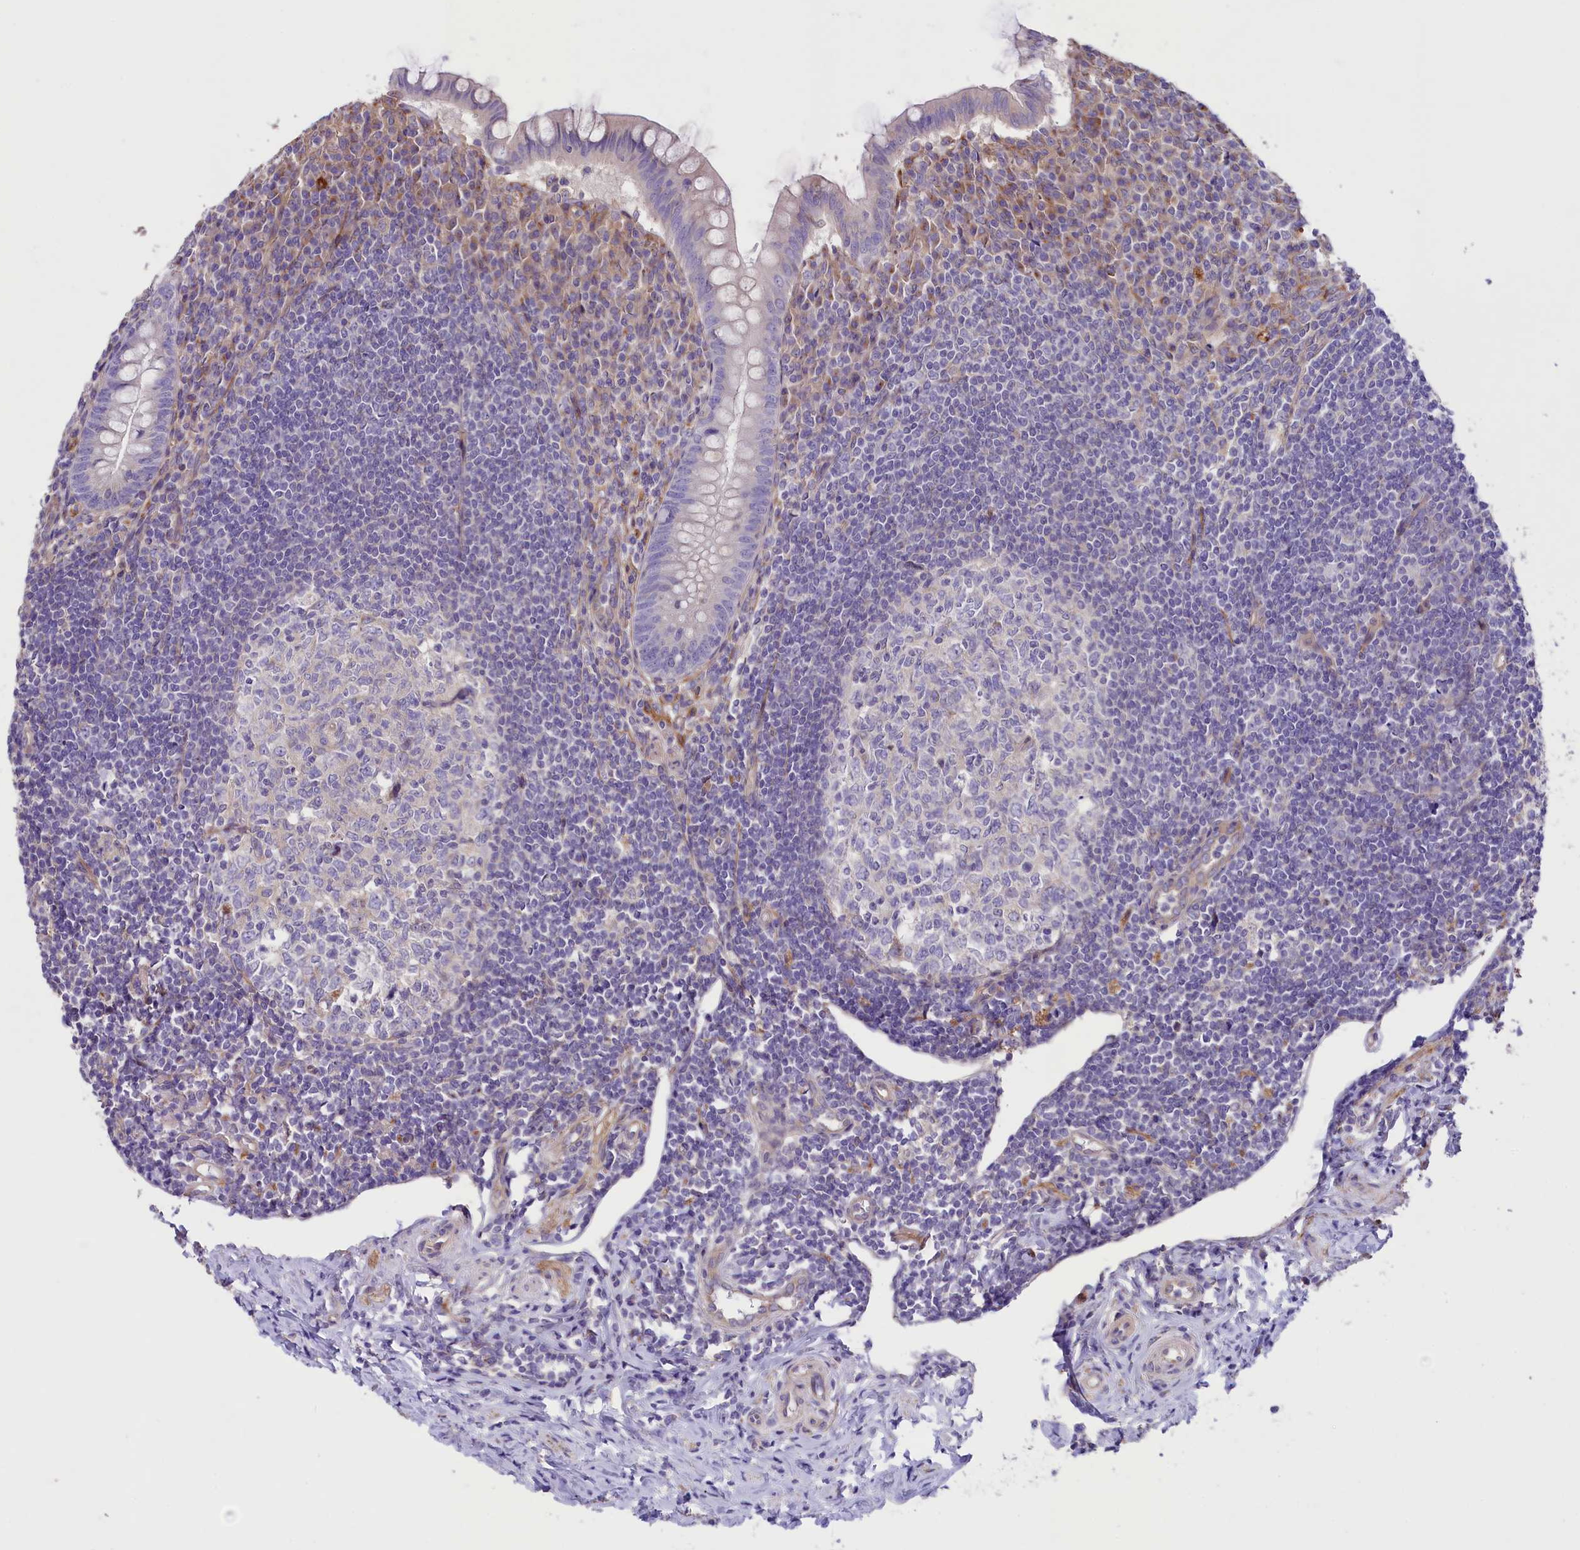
{"staining": {"intensity": "weak", "quantity": "<25%", "location": "cytoplasmic/membranous"}, "tissue": "appendix", "cell_type": "Glandular cells", "image_type": "normal", "snomed": [{"axis": "morphology", "description": "Normal tissue, NOS"}, {"axis": "topography", "description": "Appendix"}], "caption": "Immunohistochemical staining of normal appendix reveals no significant expression in glandular cells.", "gene": "GPR108", "patient": {"sex": "female", "age": 33}}